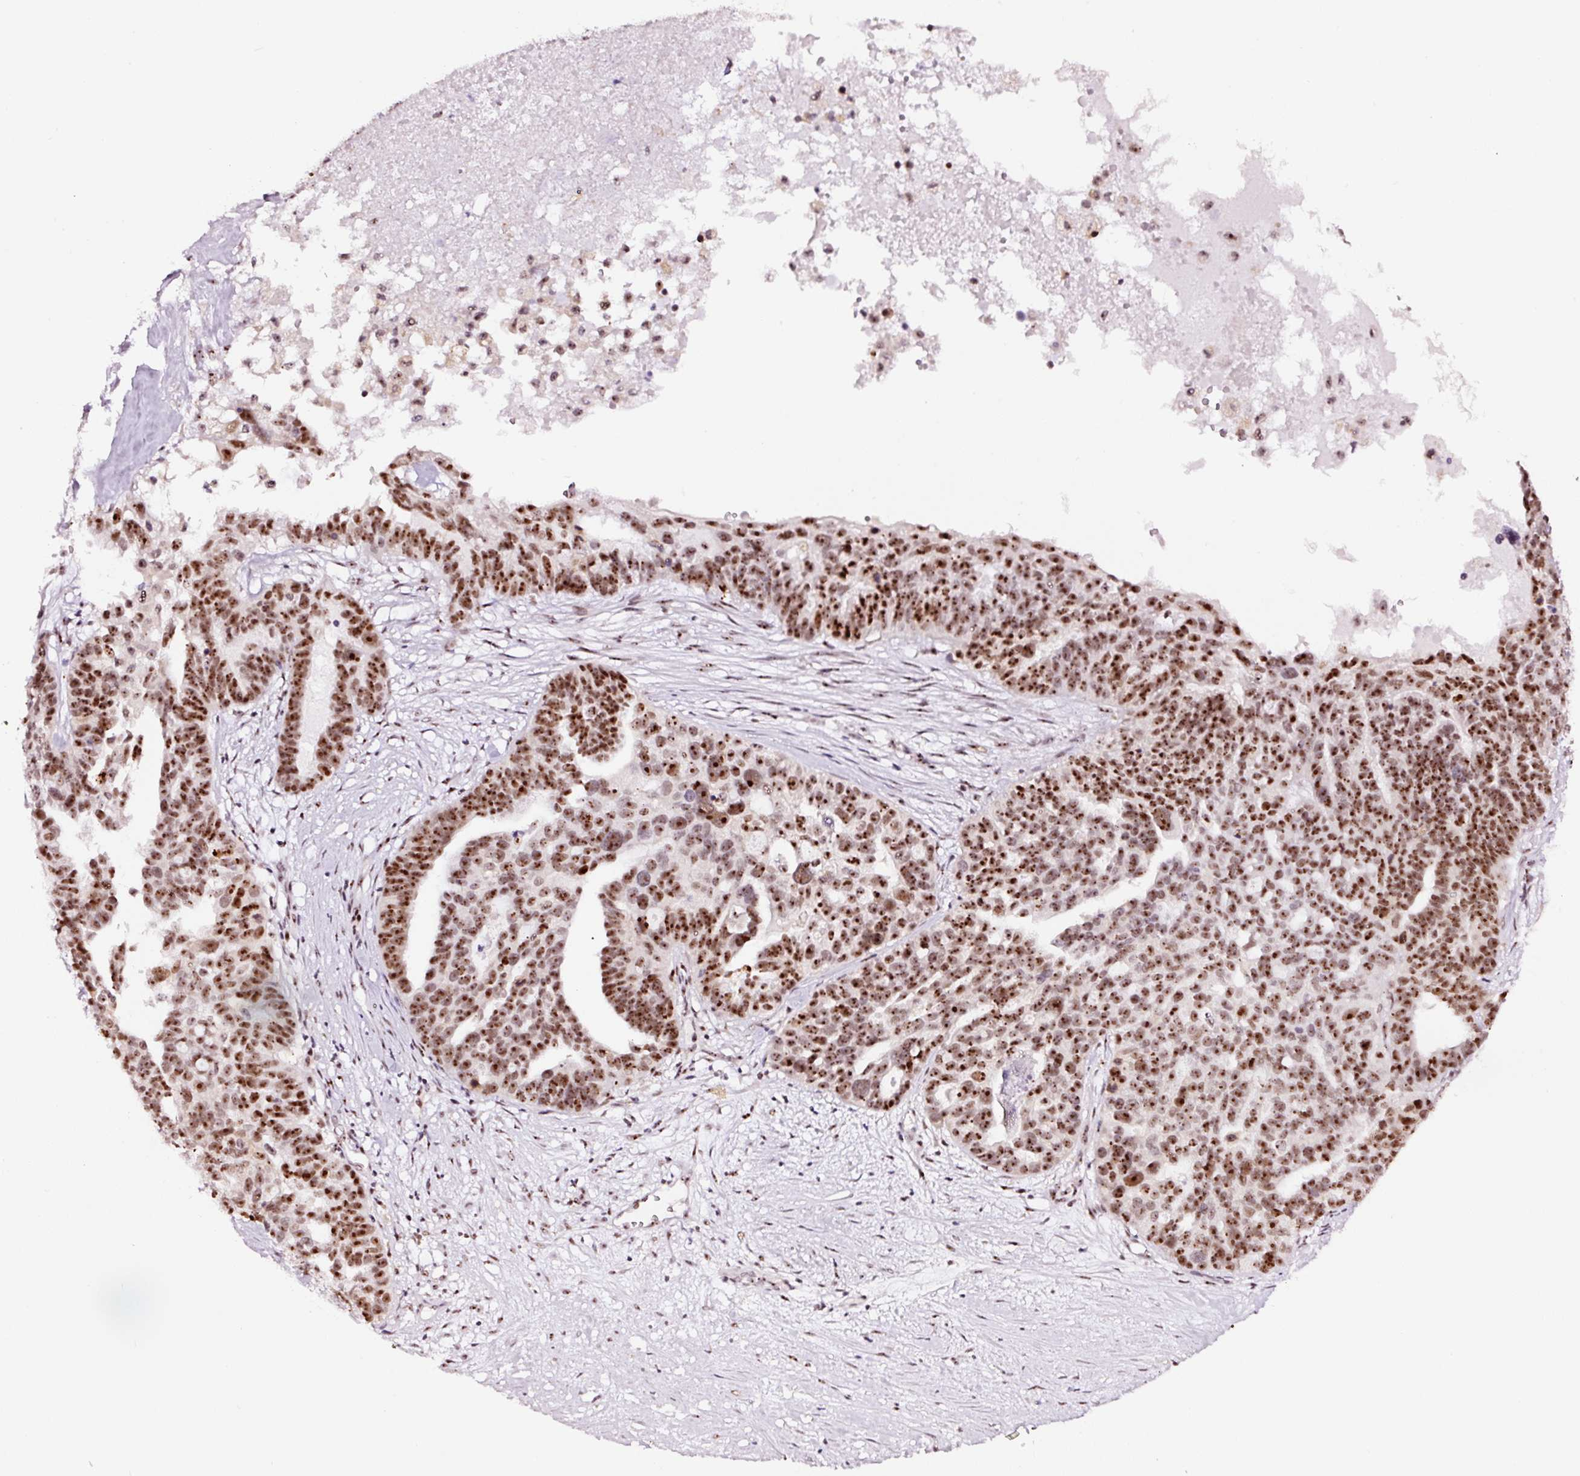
{"staining": {"intensity": "moderate", "quantity": ">75%", "location": "nuclear"}, "tissue": "ovarian cancer", "cell_type": "Tumor cells", "image_type": "cancer", "snomed": [{"axis": "morphology", "description": "Cystadenocarcinoma, serous, NOS"}, {"axis": "topography", "description": "Ovary"}], "caption": "Immunohistochemistry (IHC) (DAB (3,3'-diaminobenzidine)) staining of human serous cystadenocarcinoma (ovarian) demonstrates moderate nuclear protein positivity in about >75% of tumor cells.", "gene": "GNL3", "patient": {"sex": "female", "age": 59}}